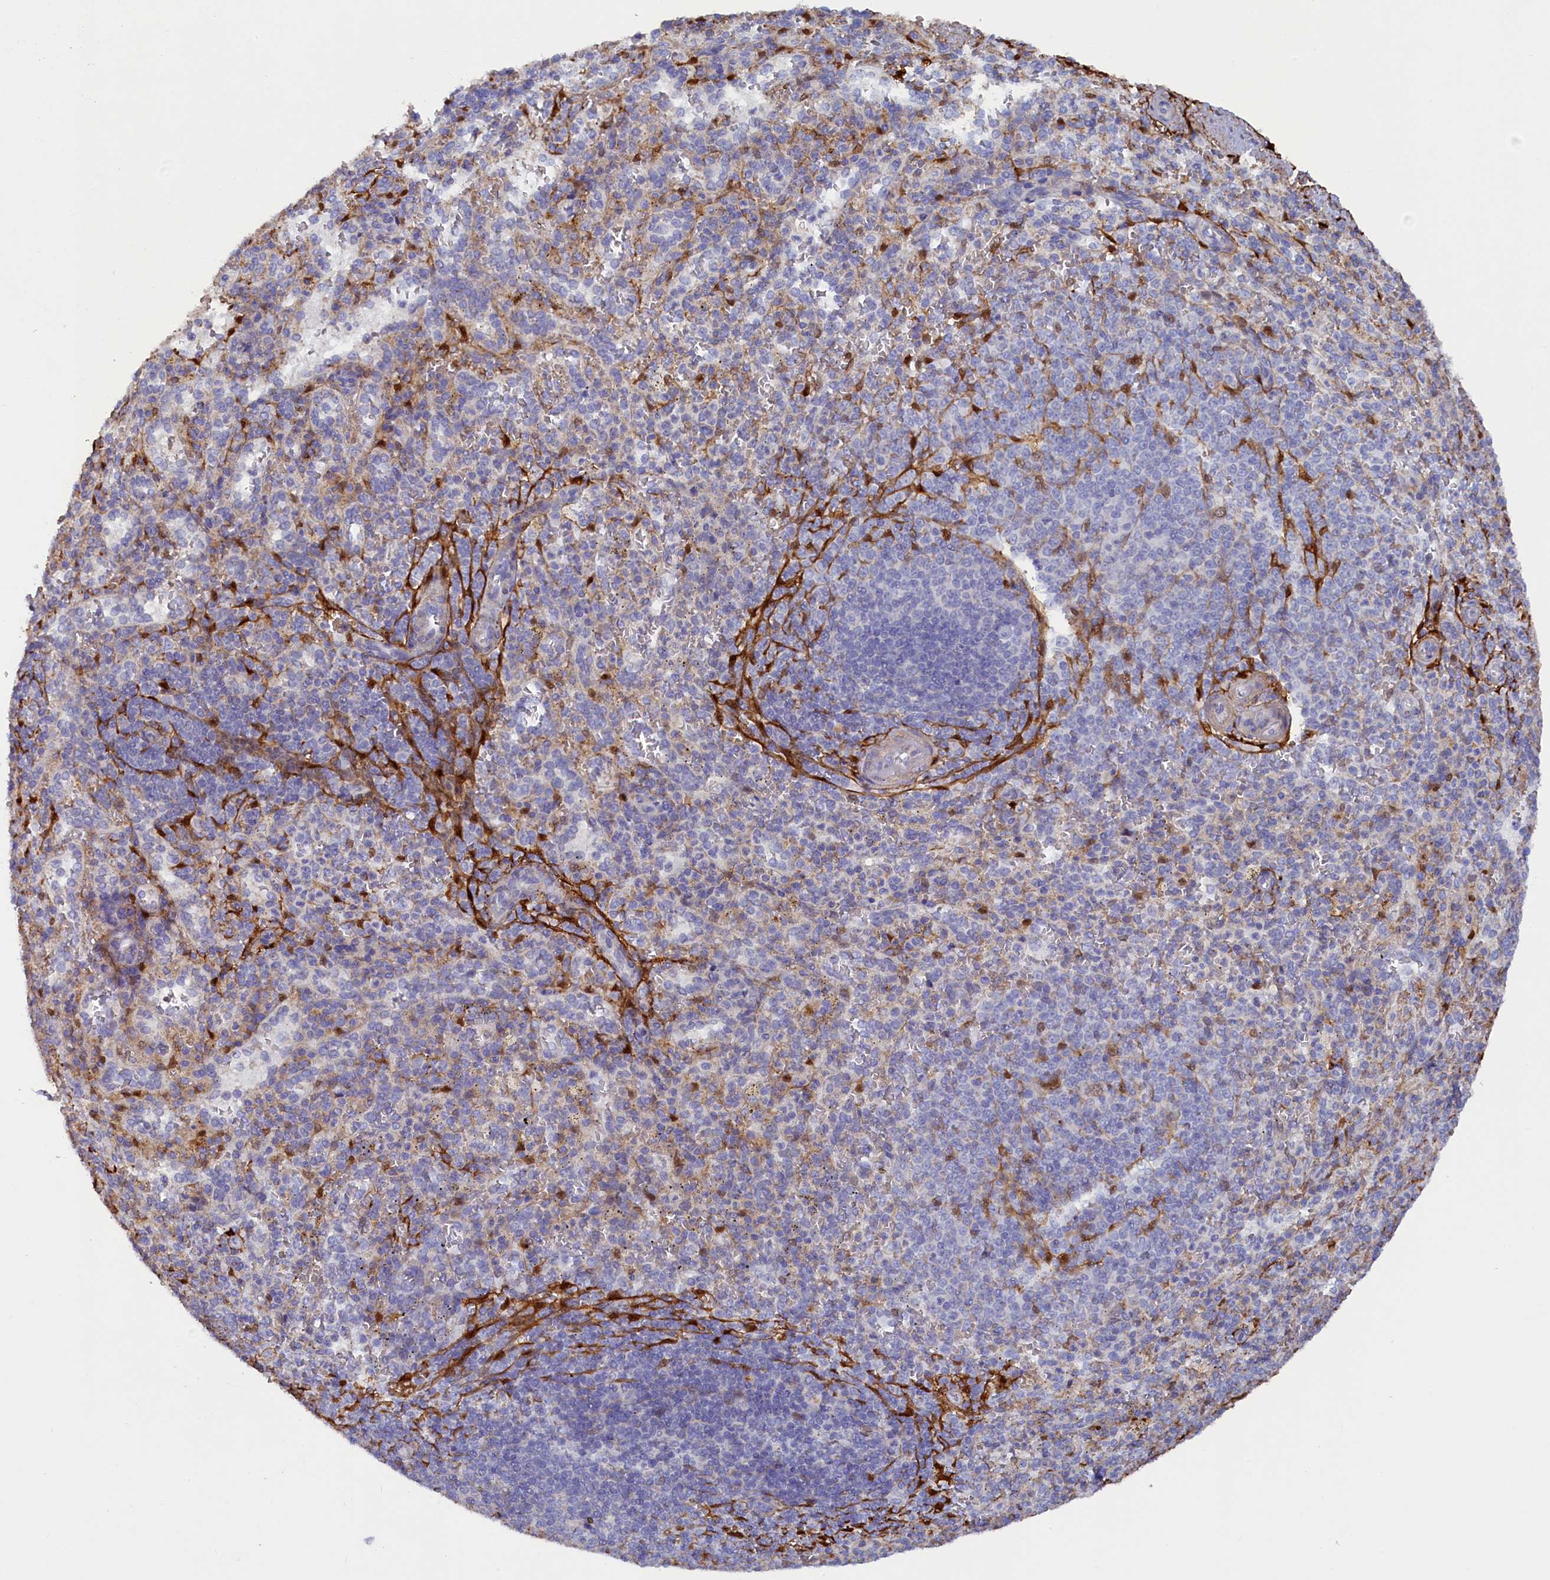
{"staining": {"intensity": "negative", "quantity": "none", "location": "none"}, "tissue": "spleen", "cell_type": "Cells in red pulp", "image_type": "normal", "snomed": [{"axis": "morphology", "description": "Normal tissue, NOS"}, {"axis": "topography", "description": "Spleen"}], "caption": "Immunohistochemistry (IHC) image of normal spleen: human spleen stained with DAB (3,3'-diaminobenzidine) demonstrates no significant protein expression in cells in red pulp.", "gene": "POGLUT3", "patient": {"sex": "female", "age": 21}}